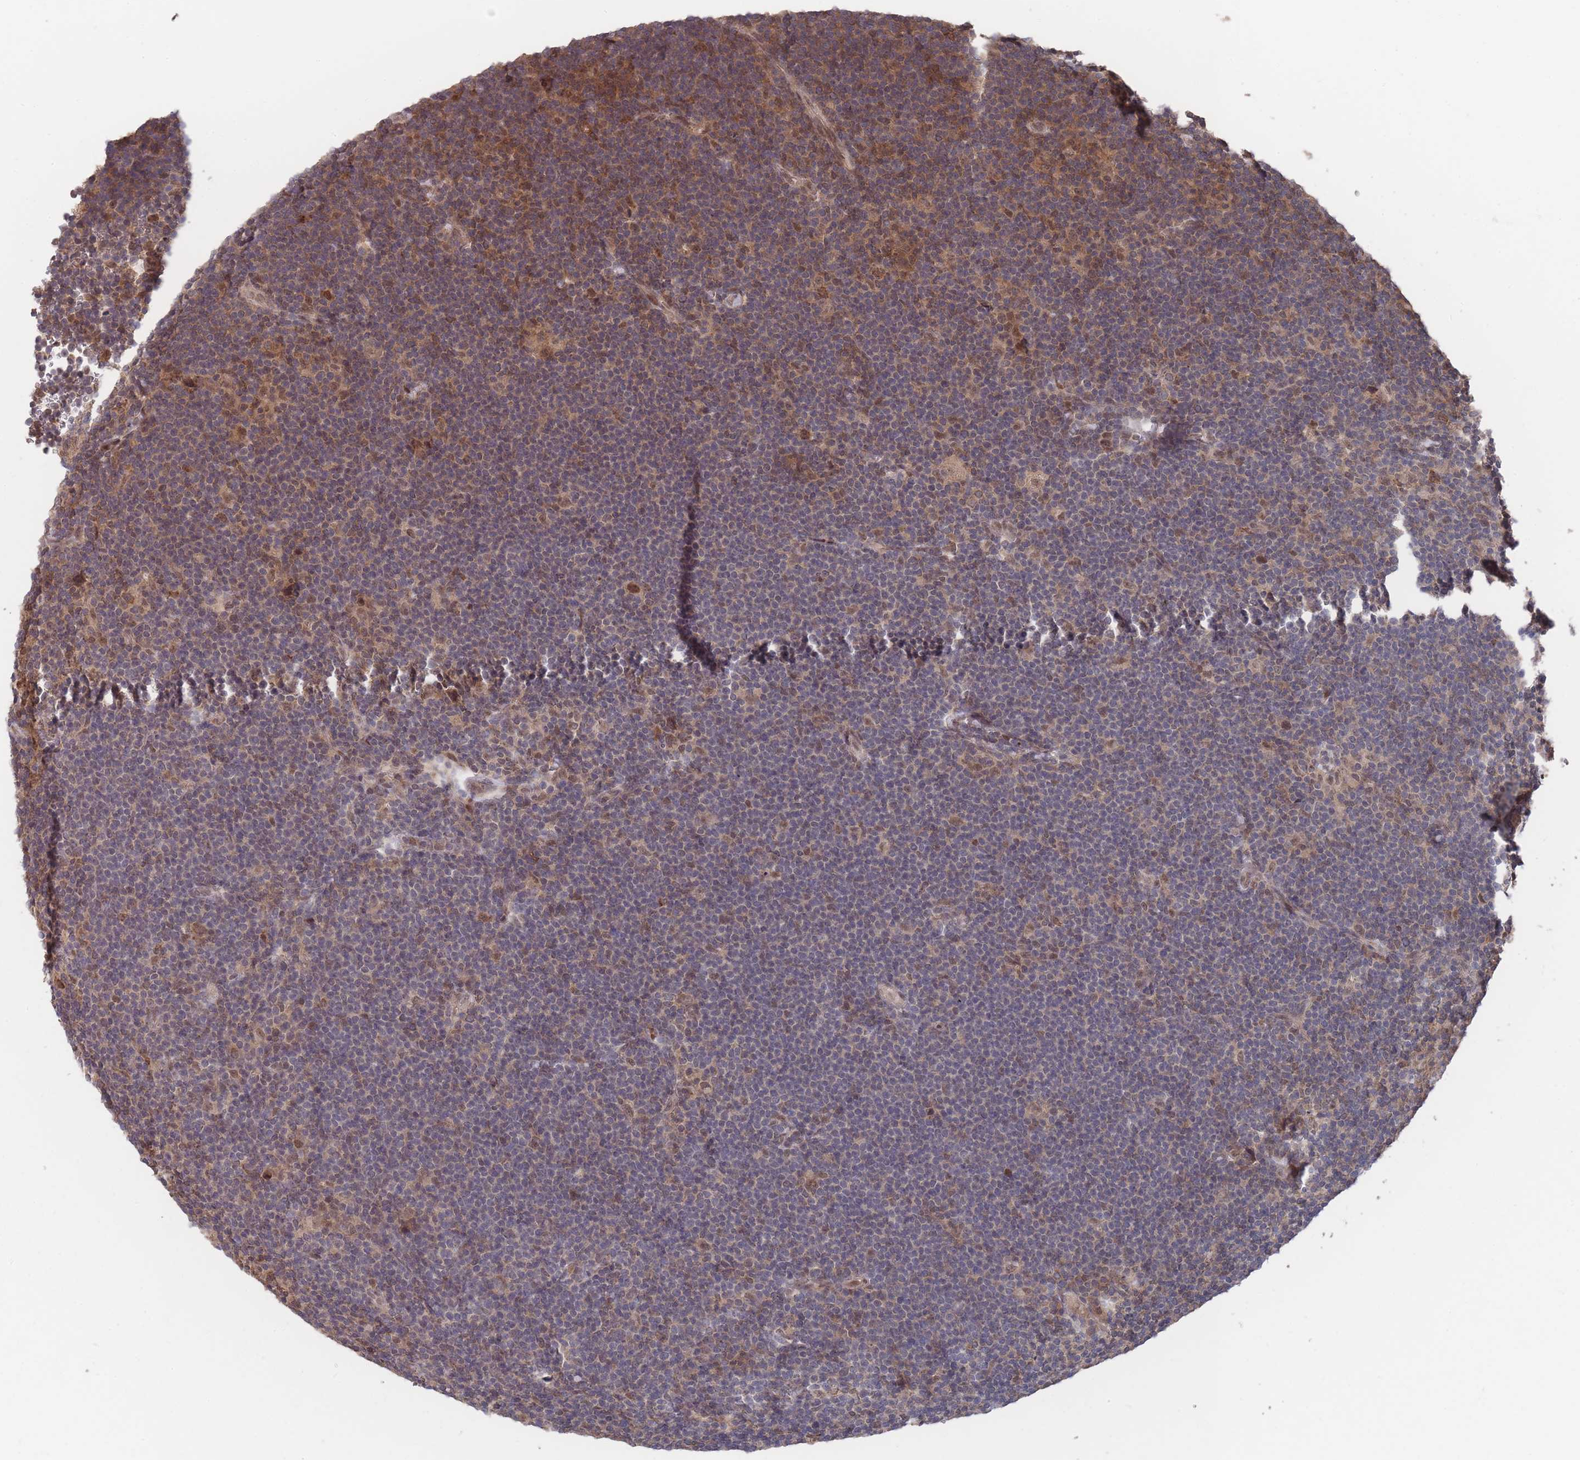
{"staining": {"intensity": "moderate", "quantity": ">75%", "location": "nuclear"}, "tissue": "lymphoma", "cell_type": "Tumor cells", "image_type": "cancer", "snomed": [{"axis": "morphology", "description": "Hodgkin's disease, NOS"}, {"axis": "topography", "description": "Lymph node"}], "caption": "IHC (DAB (3,3'-diaminobenzidine)) staining of human lymphoma shows moderate nuclear protein positivity in about >75% of tumor cells.", "gene": "SF3B1", "patient": {"sex": "female", "age": 57}}